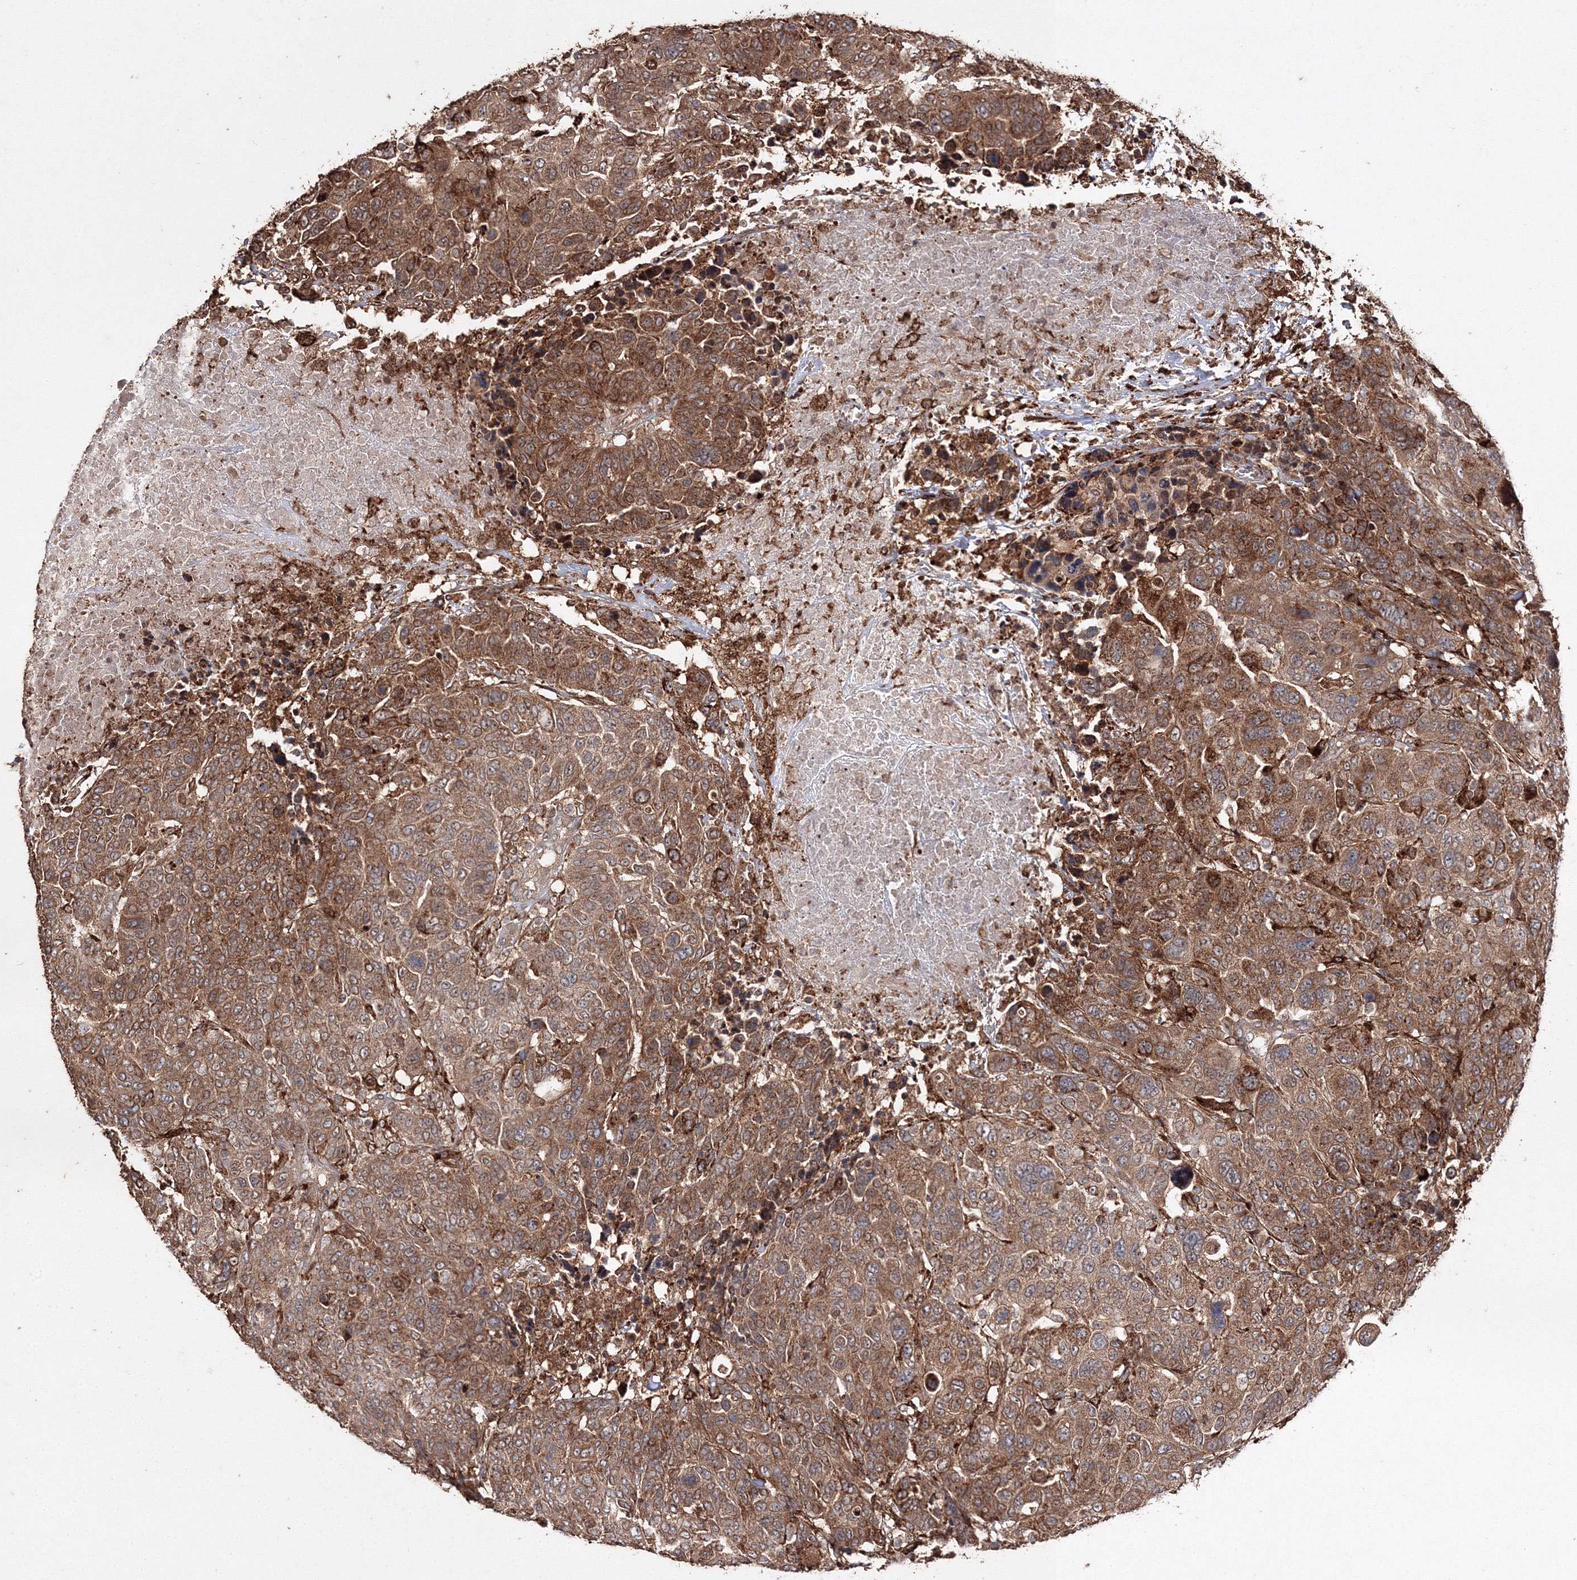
{"staining": {"intensity": "strong", "quantity": ">75%", "location": "cytoplasmic/membranous"}, "tissue": "breast cancer", "cell_type": "Tumor cells", "image_type": "cancer", "snomed": [{"axis": "morphology", "description": "Duct carcinoma"}, {"axis": "topography", "description": "Breast"}], "caption": "Immunohistochemical staining of intraductal carcinoma (breast) reveals strong cytoplasmic/membranous protein staining in approximately >75% of tumor cells.", "gene": "DDO", "patient": {"sex": "female", "age": 37}}